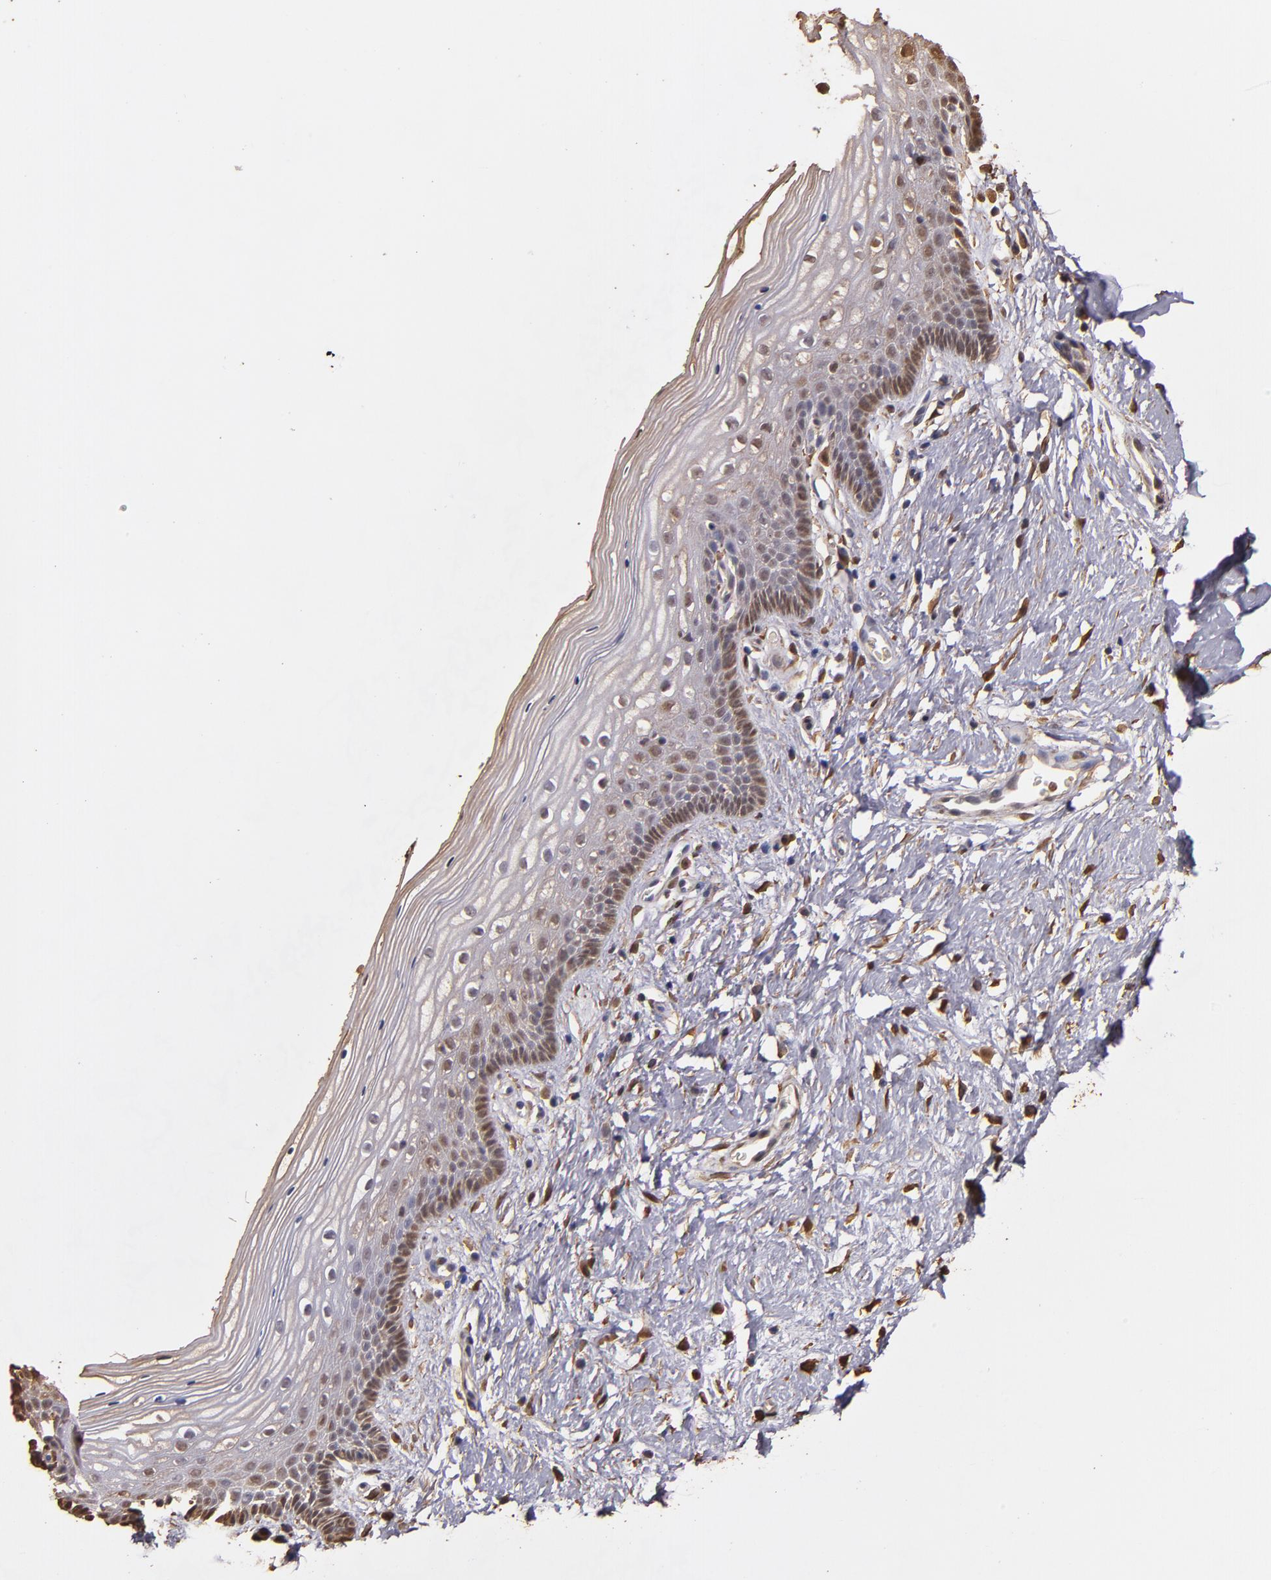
{"staining": {"intensity": "moderate", "quantity": "25%-75%", "location": "cytoplasmic/membranous,nuclear"}, "tissue": "vagina", "cell_type": "Squamous epithelial cells", "image_type": "normal", "snomed": [{"axis": "morphology", "description": "Normal tissue, NOS"}, {"axis": "topography", "description": "Vagina"}], "caption": "Brown immunohistochemical staining in benign human vagina demonstrates moderate cytoplasmic/membranous,nuclear expression in approximately 25%-75% of squamous epithelial cells. The staining was performed using DAB (3,3'-diaminobenzidine) to visualize the protein expression in brown, while the nuclei were stained in blue with hematoxylin (Magnification: 20x).", "gene": "S100A6", "patient": {"sex": "female", "age": 46}}